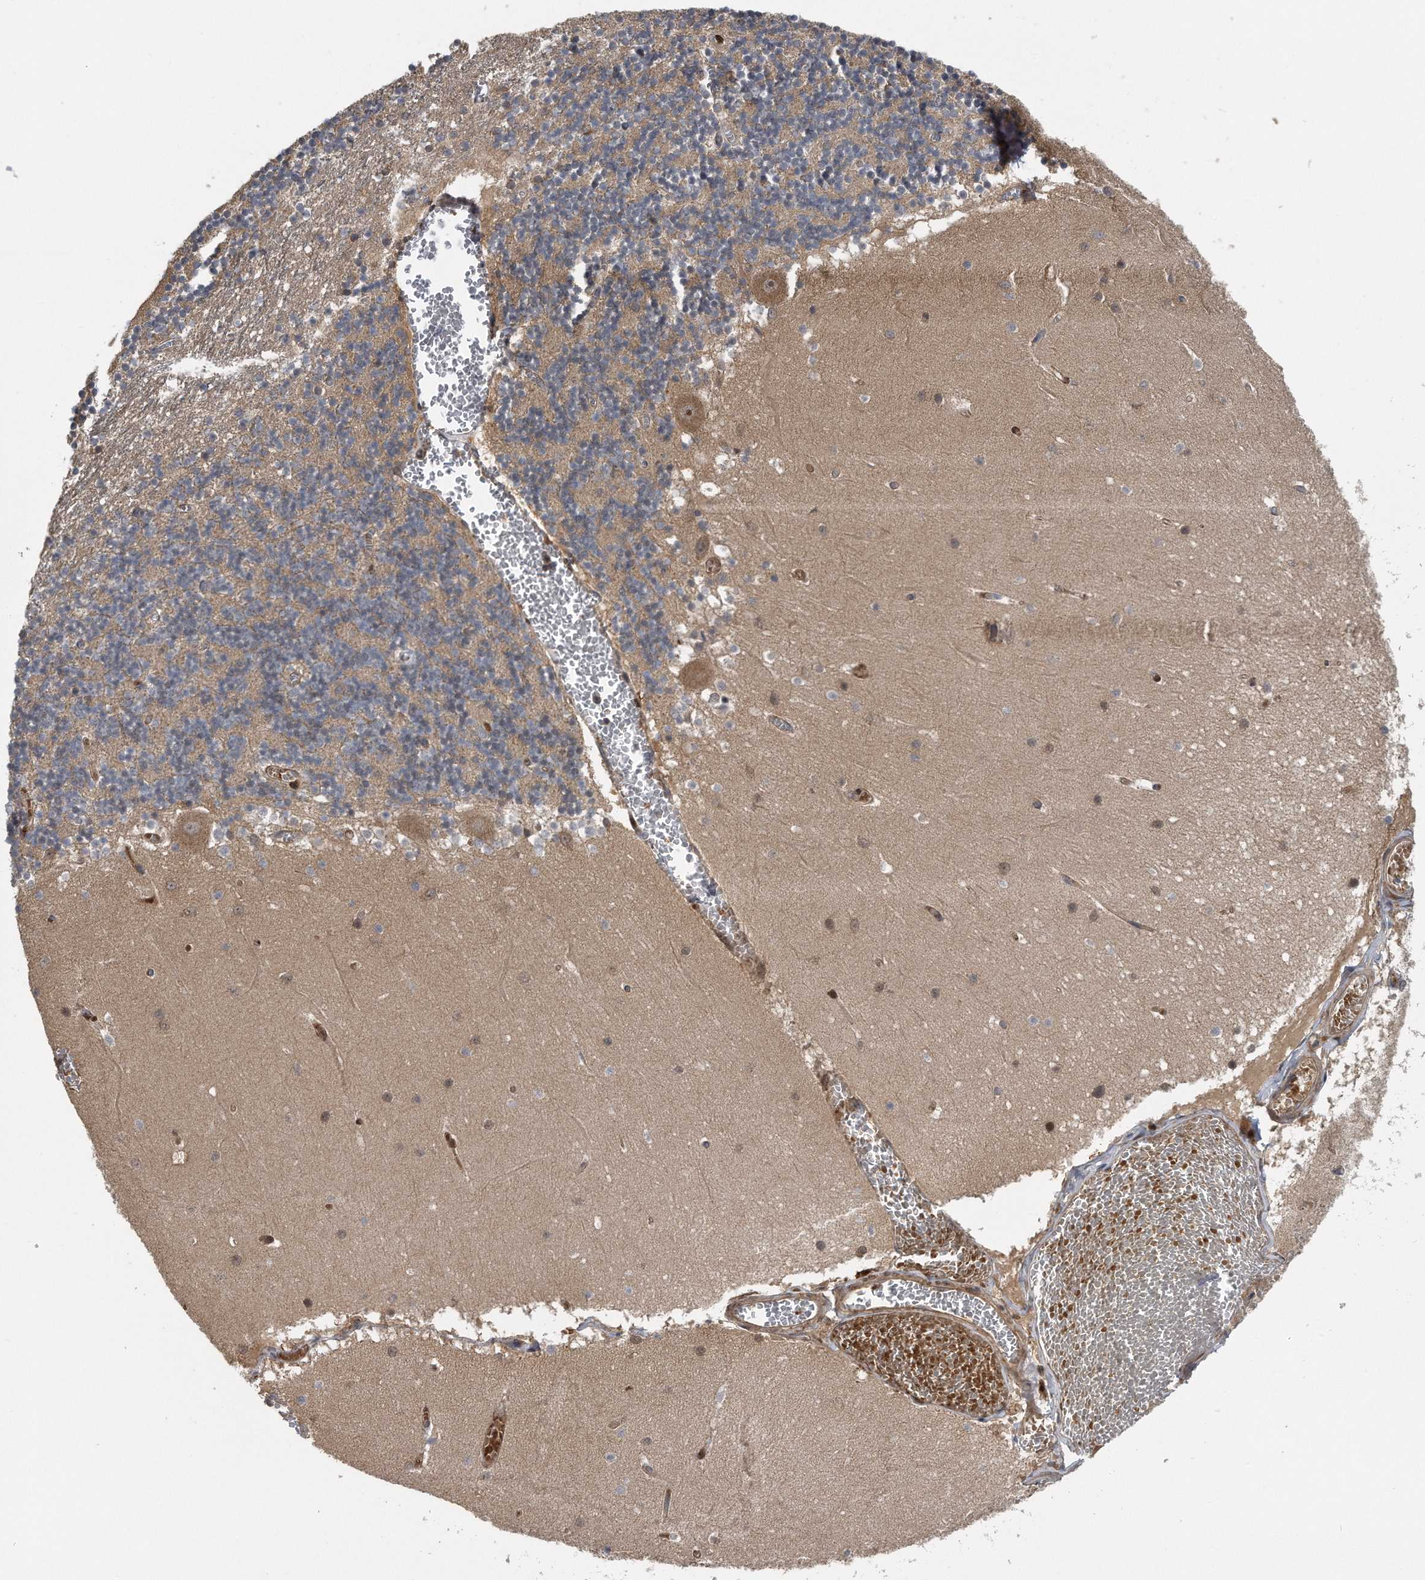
{"staining": {"intensity": "moderate", "quantity": ">75%", "location": "cytoplasmic/membranous"}, "tissue": "cerebellum", "cell_type": "Cells in granular layer", "image_type": "normal", "snomed": [{"axis": "morphology", "description": "Normal tissue, NOS"}, {"axis": "topography", "description": "Cerebellum"}], "caption": "High-magnification brightfield microscopy of unremarkable cerebellum stained with DAB (3,3'-diaminobenzidine) (brown) and counterstained with hematoxylin (blue). cells in granular layer exhibit moderate cytoplasmic/membranous expression is seen in about>75% of cells.", "gene": "ZNF79", "patient": {"sex": "female", "age": 28}}